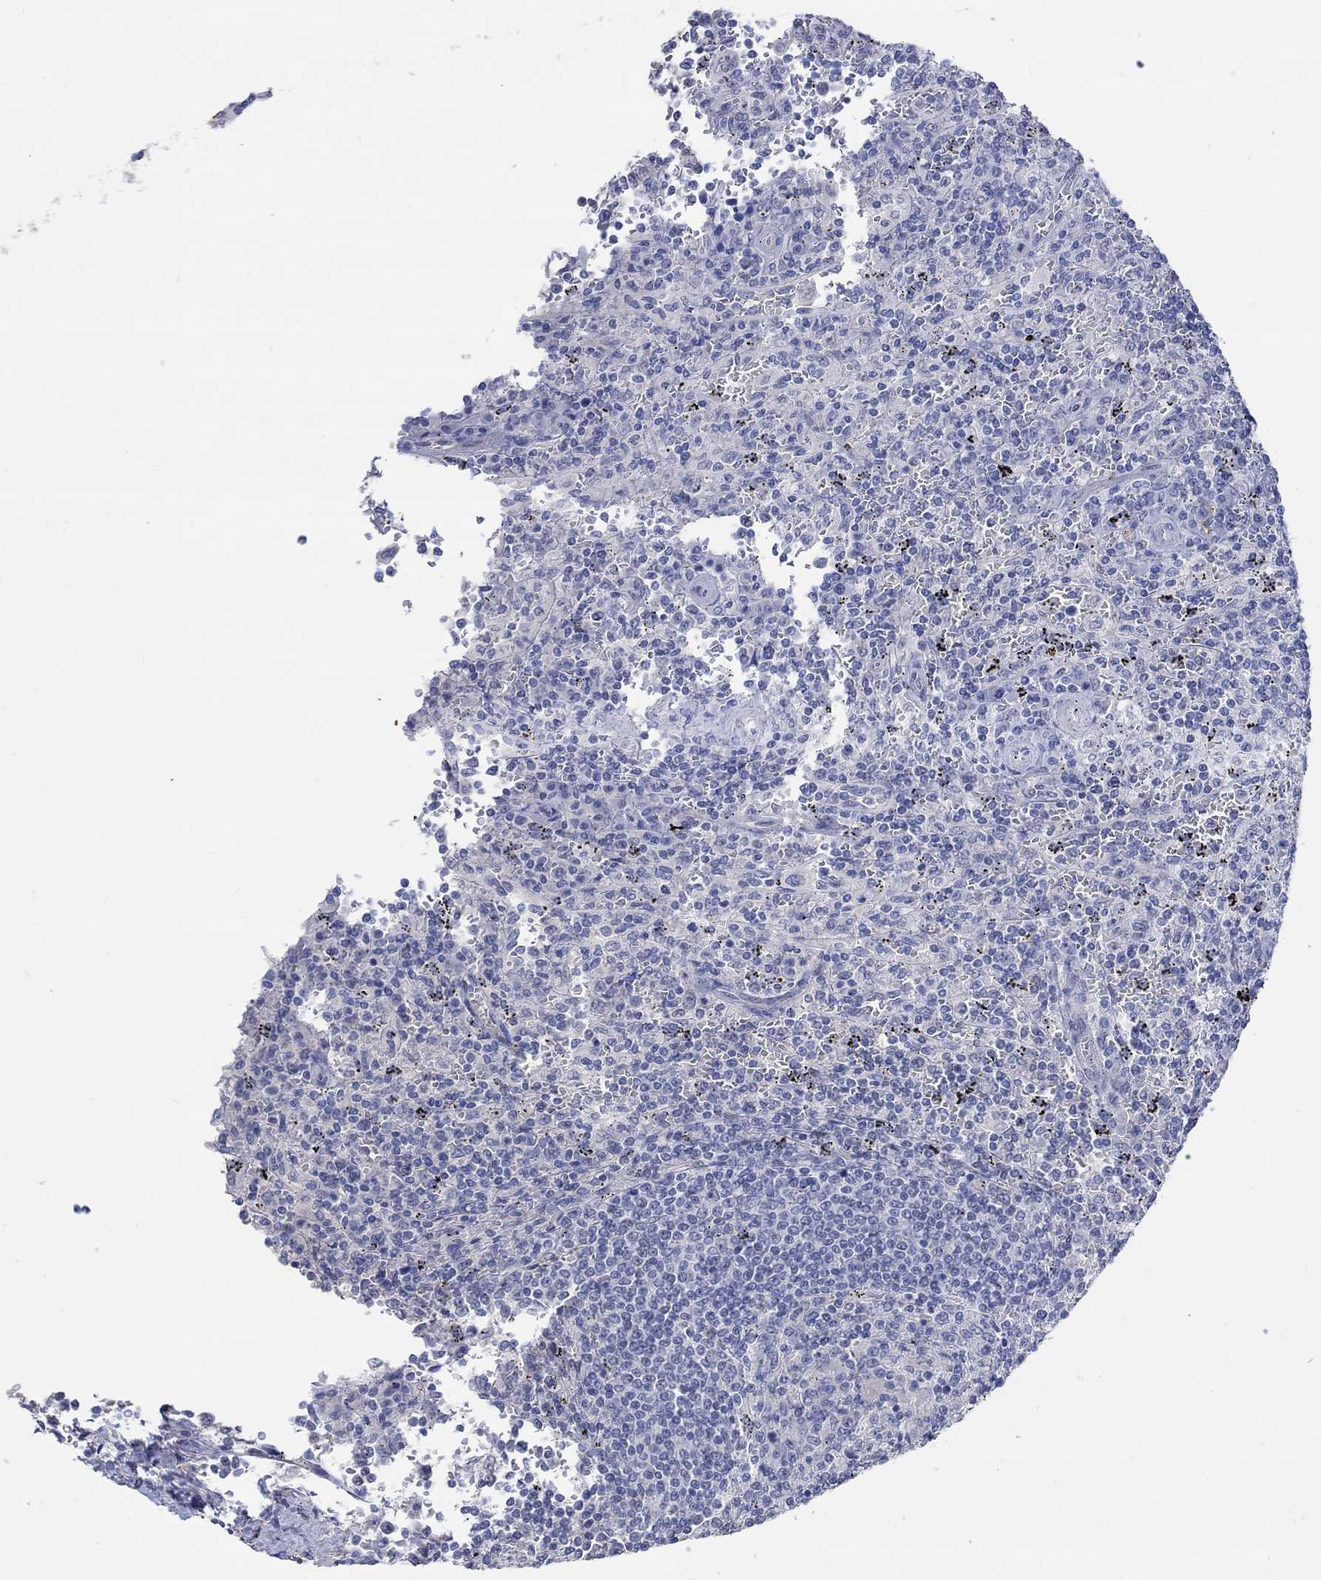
{"staining": {"intensity": "negative", "quantity": "none", "location": "none"}, "tissue": "lymphoma", "cell_type": "Tumor cells", "image_type": "cancer", "snomed": [{"axis": "morphology", "description": "Malignant lymphoma, non-Hodgkin's type, Low grade"}, {"axis": "topography", "description": "Spleen"}], "caption": "Image shows no protein positivity in tumor cells of lymphoma tissue.", "gene": "PNMA5", "patient": {"sex": "male", "age": 62}}